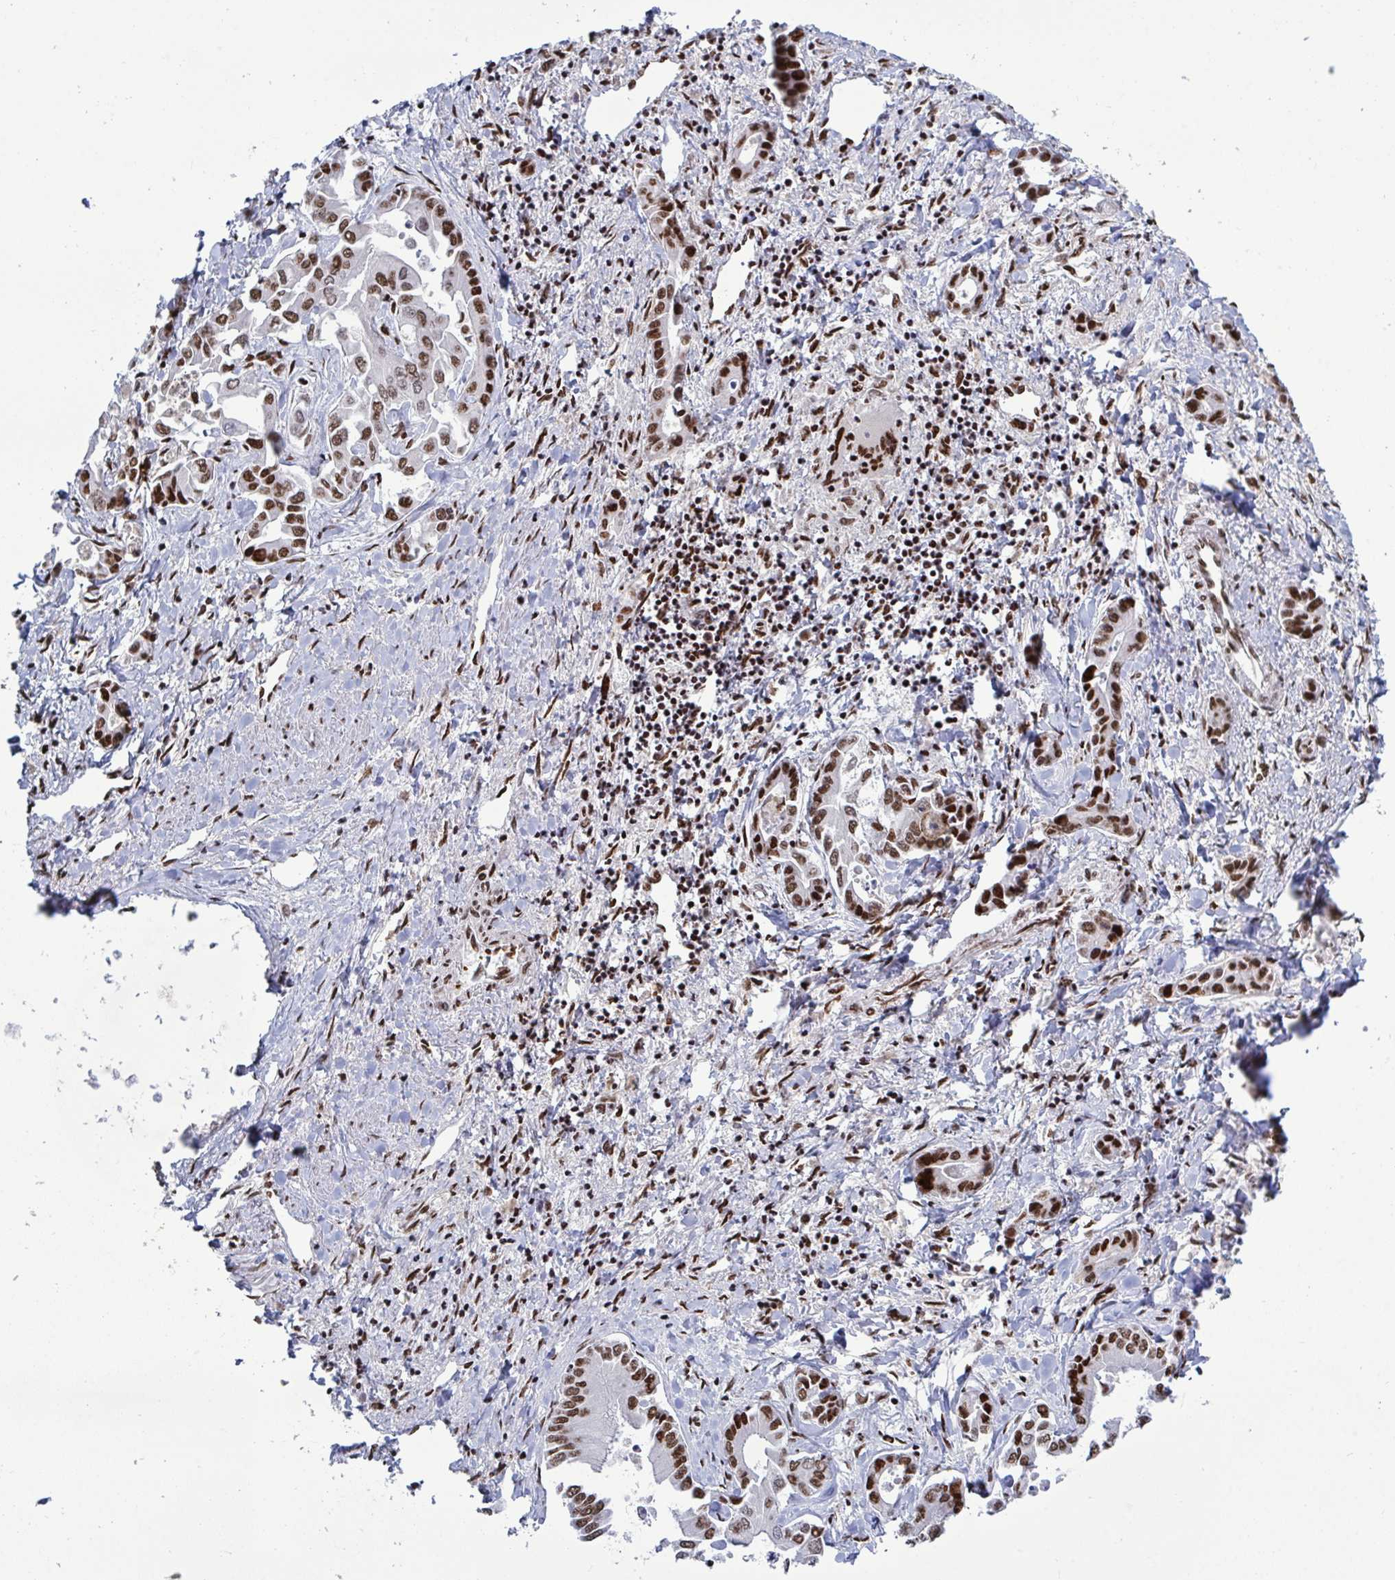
{"staining": {"intensity": "strong", "quantity": ">75%", "location": "nuclear"}, "tissue": "liver cancer", "cell_type": "Tumor cells", "image_type": "cancer", "snomed": [{"axis": "morphology", "description": "Cholangiocarcinoma"}, {"axis": "topography", "description": "Liver"}], "caption": "High-magnification brightfield microscopy of cholangiocarcinoma (liver) stained with DAB (3,3'-diaminobenzidine) (brown) and counterstained with hematoxylin (blue). tumor cells exhibit strong nuclear staining is seen in approximately>75% of cells.", "gene": "ZNF607", "patient": {"sex": "male", "age": 66}}